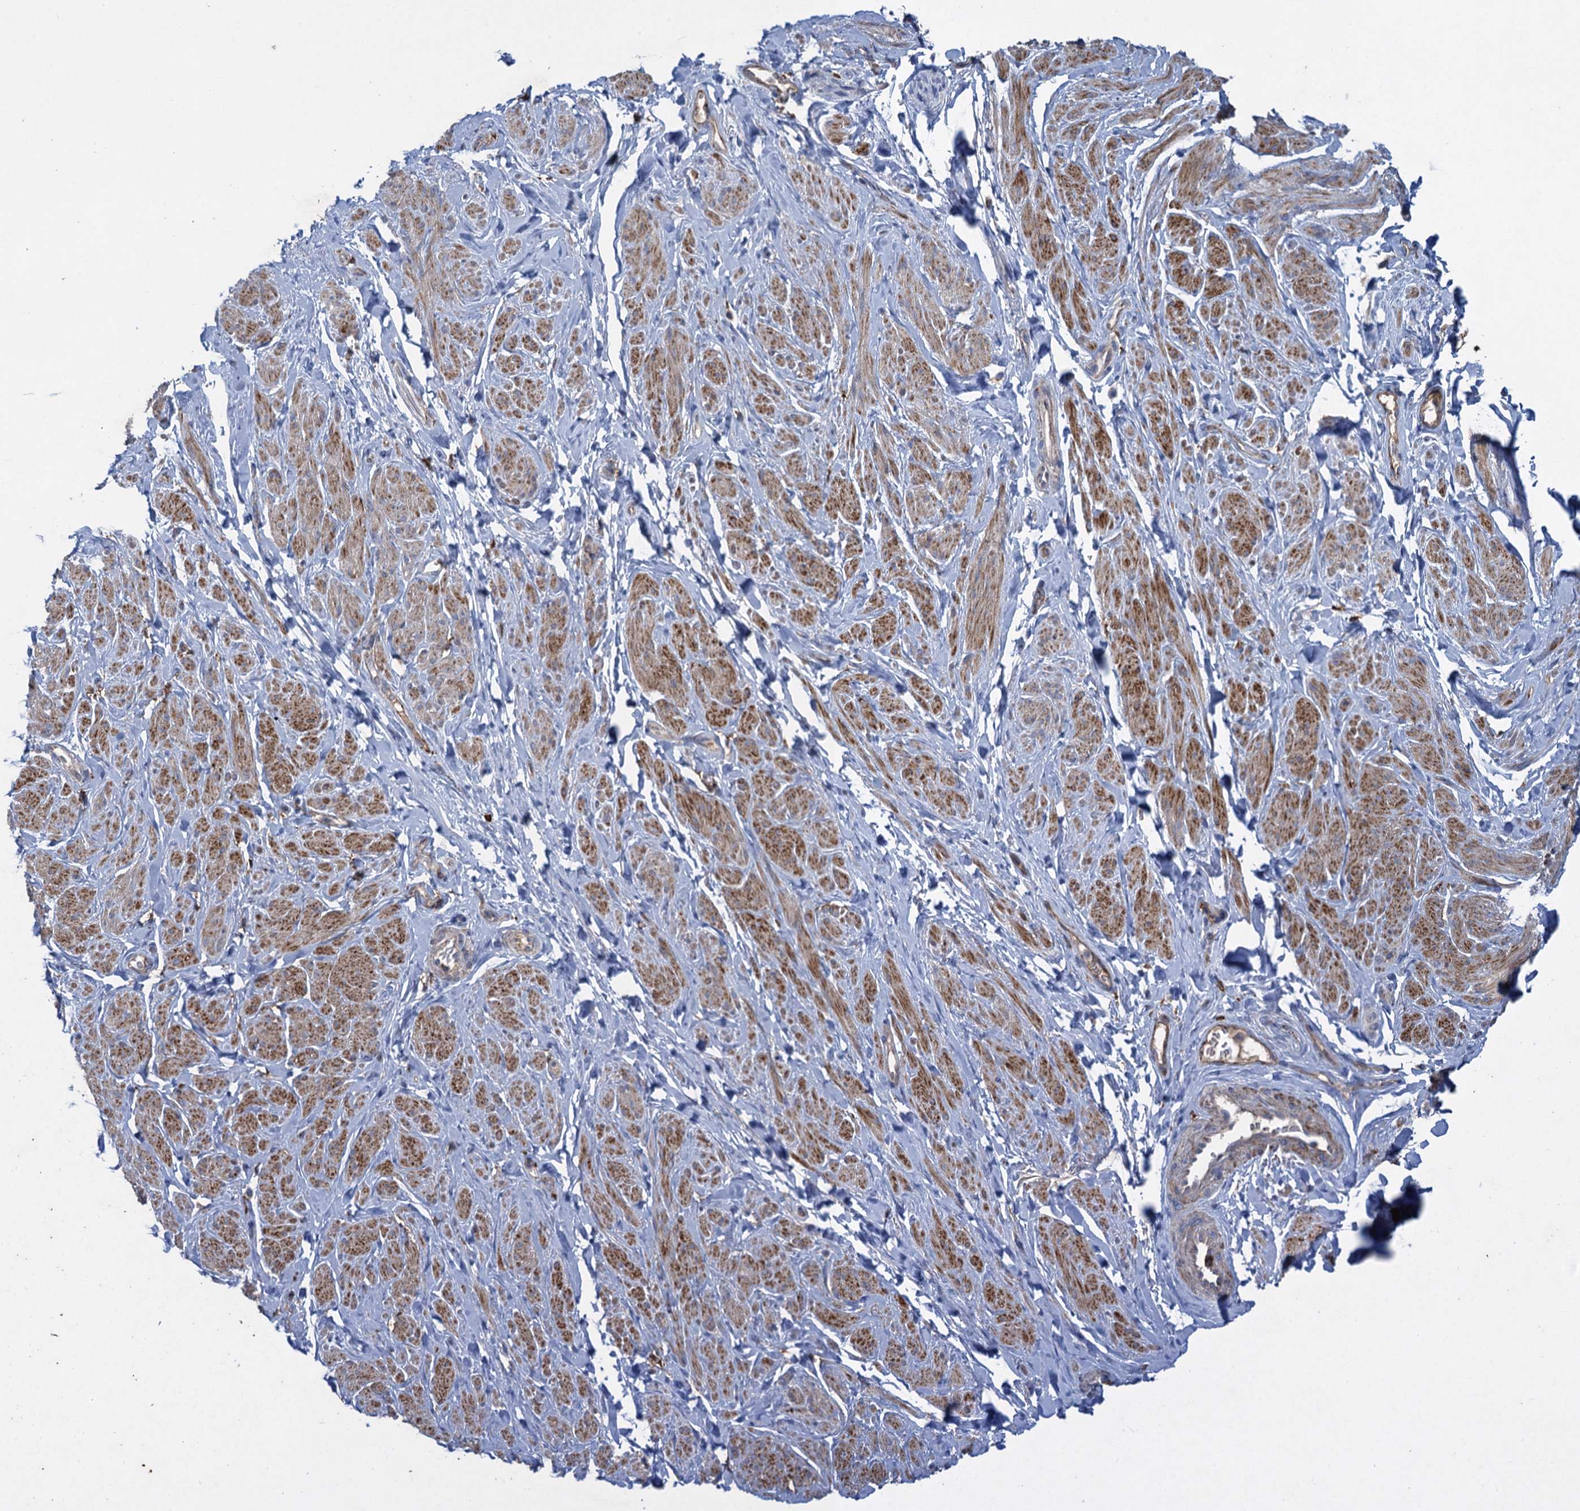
{"staining": {"intensity": "moderate", "quantity": "25%-75%", "location": "cytoplasmic/membranous"}, "tissue": "smooth muscle", "cell_type": "Smooth muscle cells", "image_type": "normal", "snomed": [{"axis": "morphology", "description": "Normal tissue, NOS"}, {"axis": "topography", "description": "Smooth muscle"}, {"axis": "topography", "description": "Peripheral nerve tissue"}], "caption": "Brown immunohistochemical staining in unremarkable human smooth muscle exhibits moderate cytoplasmic/membranous staining in approximately 25%-75% of smooth muscle cells. The staining was performed using DAB (3,3'-diaminobenzidine), with brown indicating positive protein expression. Nuclei are stained blue with hematoxylin.", "gene": "TXNDC11", "patient": {"sex": "male", "age": 69}}